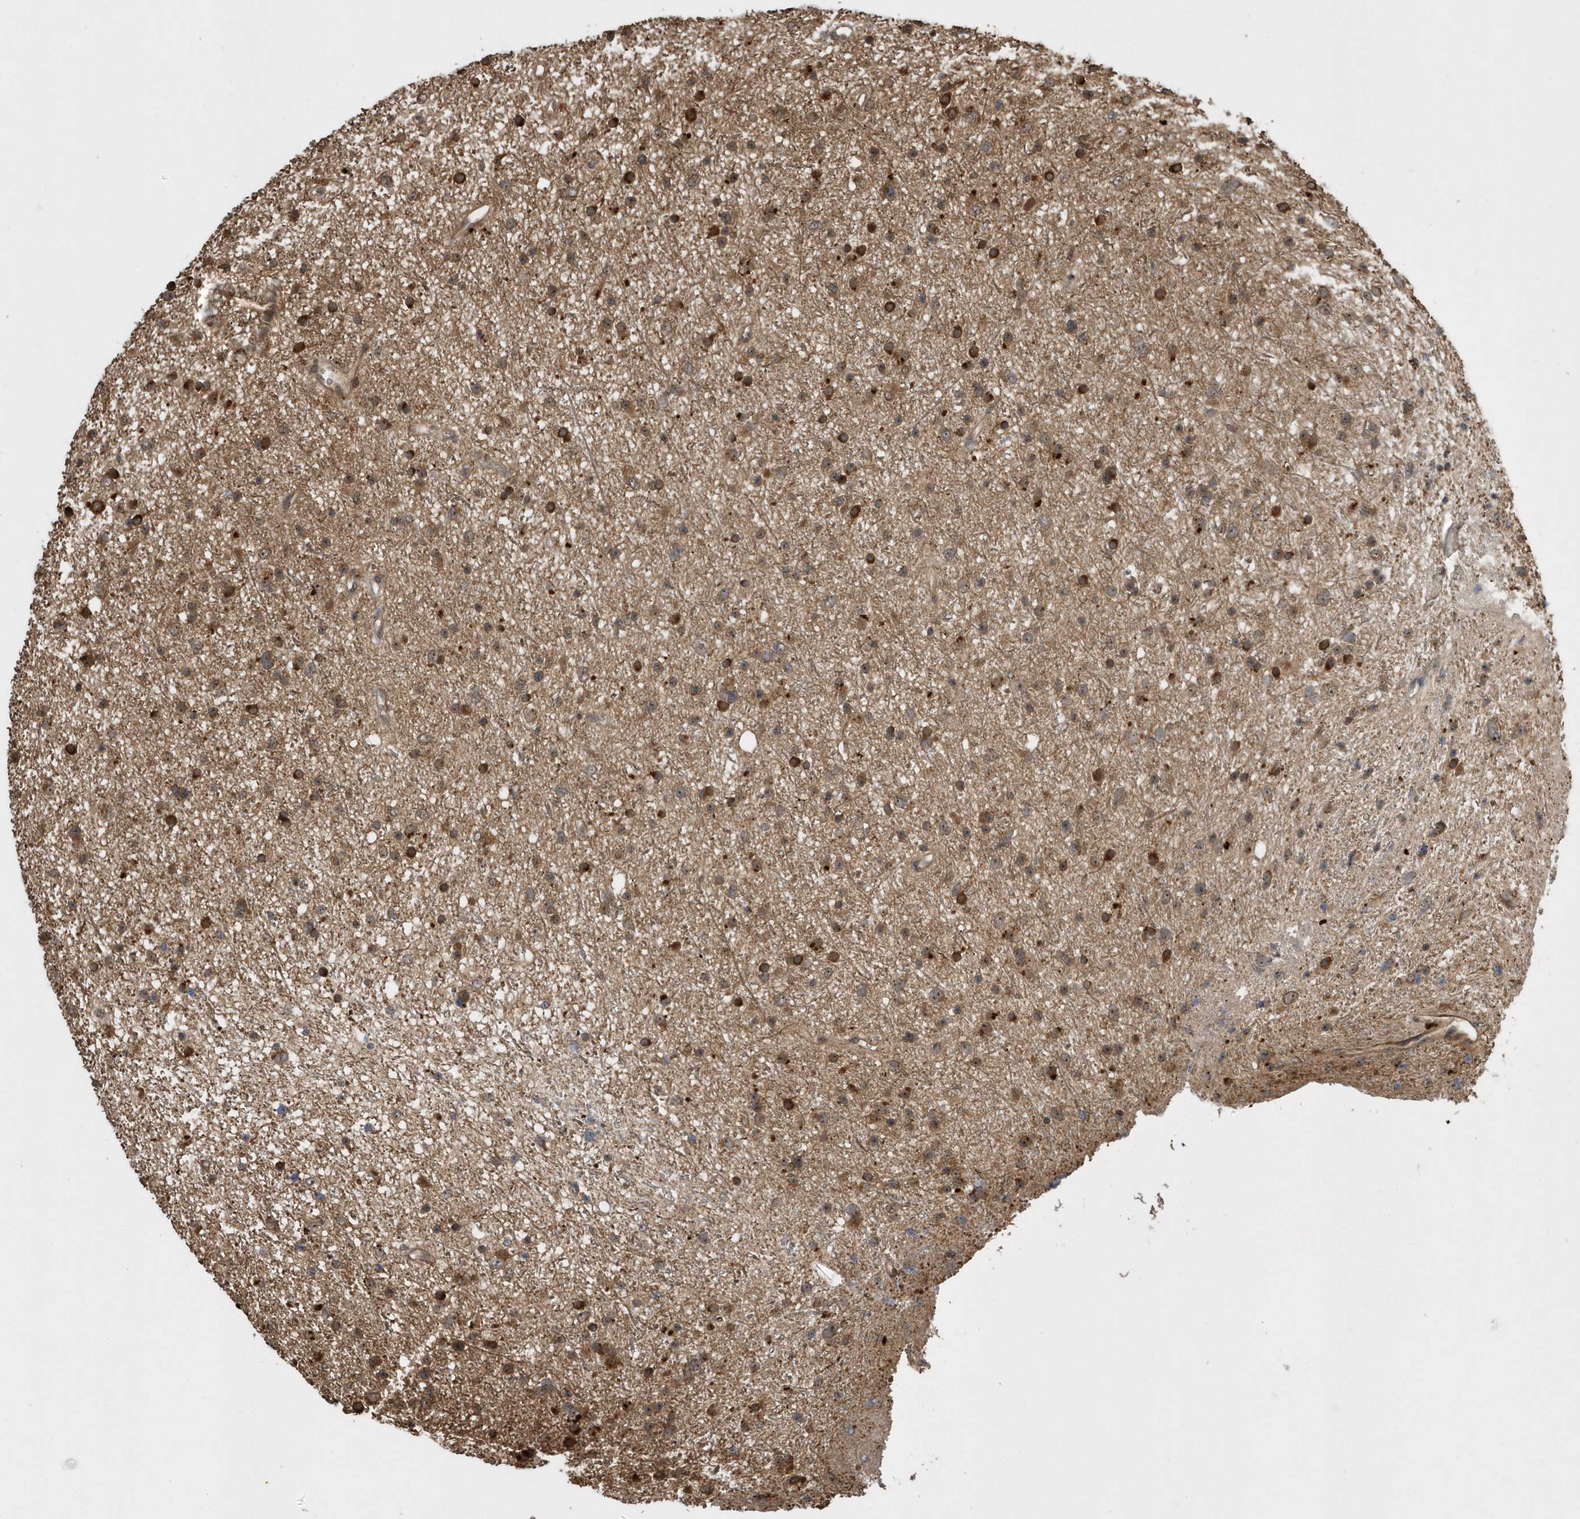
{"staining": {"intensity": "moderate", "quantity": "25%-75%", "location": "cytoplasmic/membranous"}, "tissue": "glioma", "cell_type": "Tumor cells", "image_type": "cancer", "snomed": [{"axis": "morphology", "description": "Glioma, malignant, Low grade"}, {"axis": "topography", "description": "Cerebral cortex"}], "caption": "The histopathology image exhibits a brown stain indicating the presence of a protein in the cytoplasmic/membranous of tumor cells in malignant glioma (low-grade).", "gene": "WASHC5", "patient": {"sex": "female", "age": 39}}